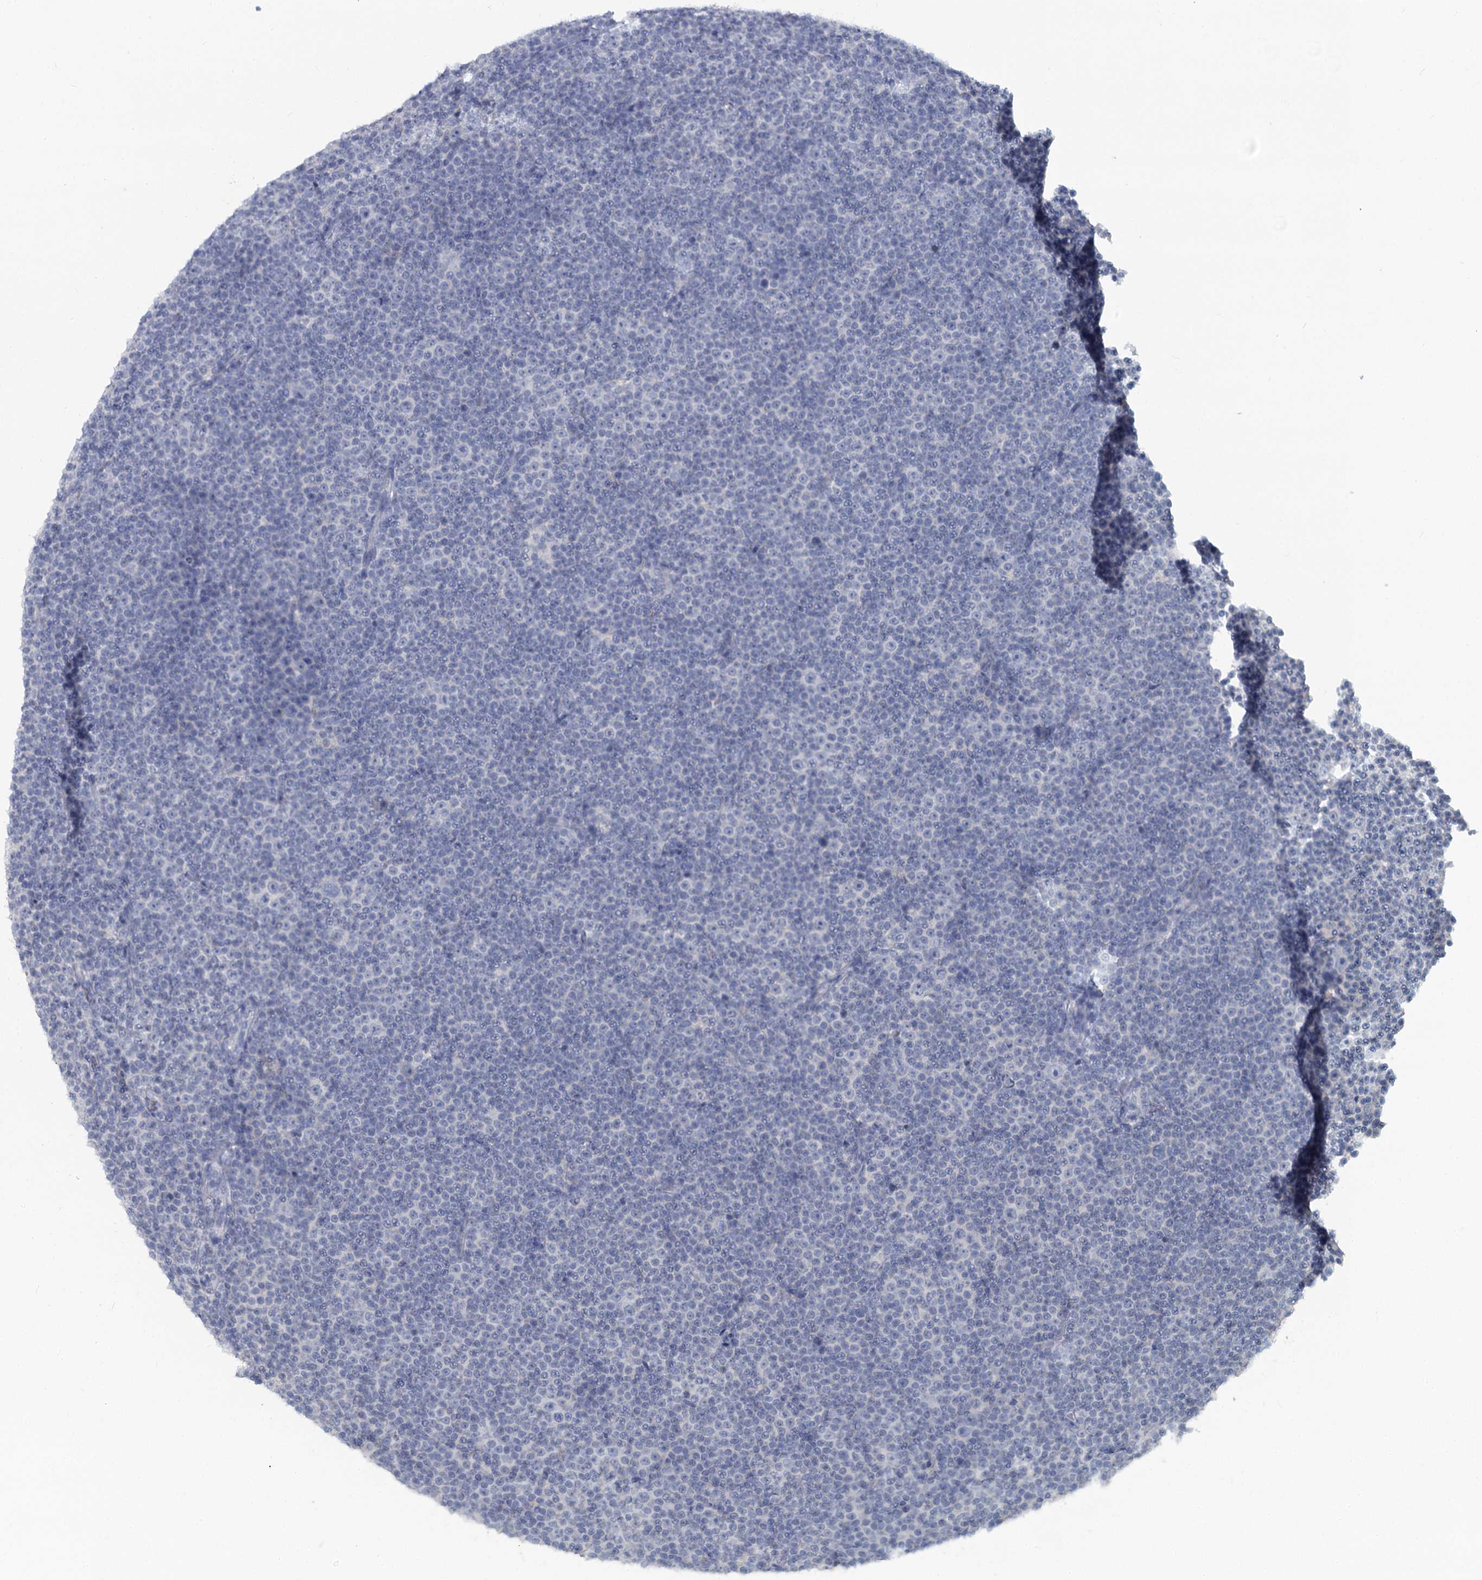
{"staining": {"intensity": "negative", "quantity": "none", "location": "none"}, "tissue": "lymphoma", "cell_type": "Tumor cells", "image_type": "cancer", "snomed": [{"axis": "morphology", "description": "Malignant lymphoma, non-Hodgkin's type, Low grade"}, {"axis": "topography", "description": "Lymph node"}], "caption": "Immunohistochemistry (IHC) image of human lymphoma stained for a protein (brown), which reveals no expression in tumor cells.", "gene": "CHGA", "patient": {"sex": "female", "age": 67}}